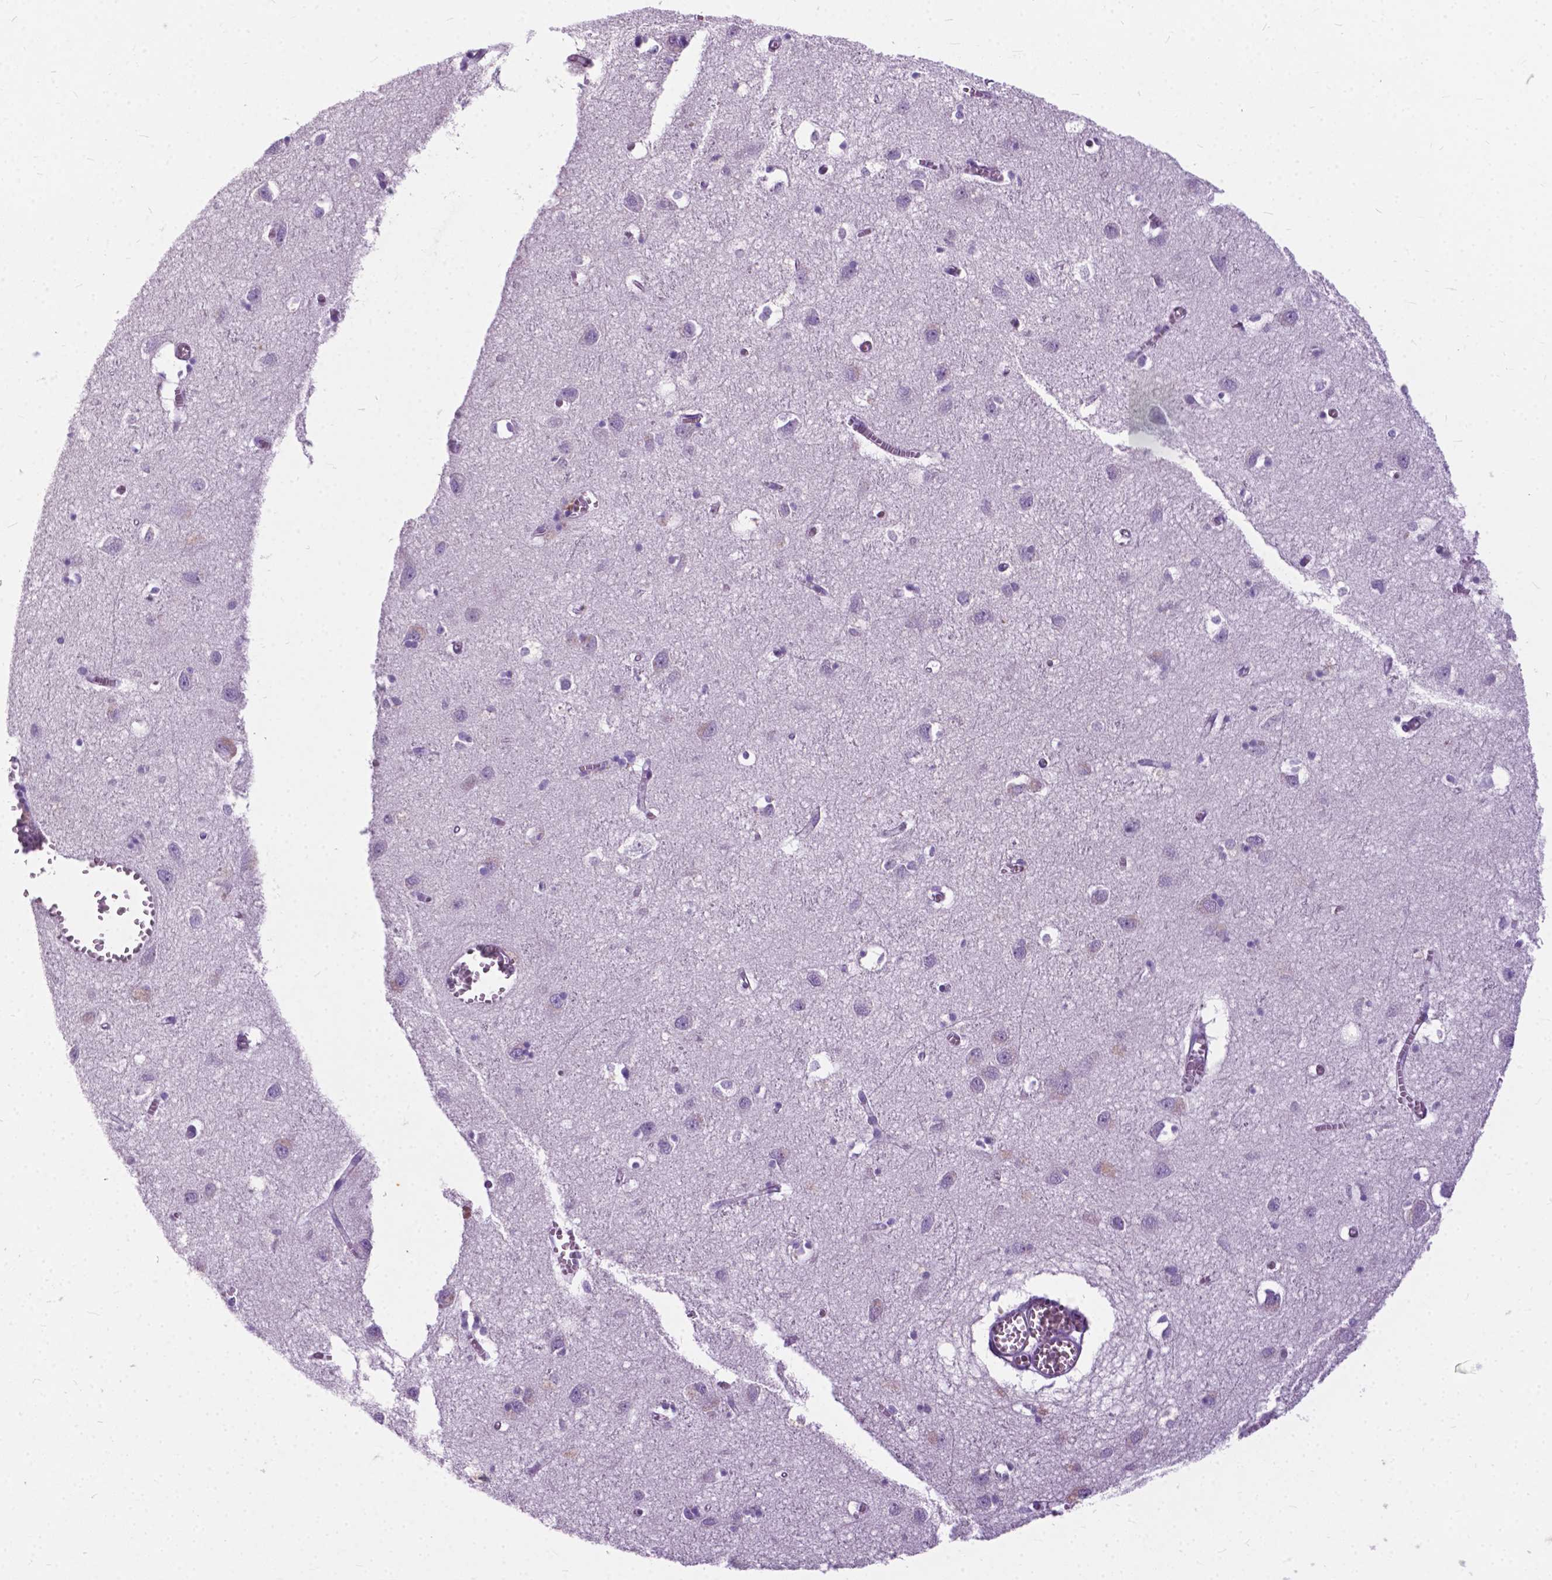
{"staining": {"intensity": "negative", "quantity": "none", "location": "none"}, "tissue": "cerebral cortex", "cell_type": "Endothelial cells", "image_type": "normal", "snomed": [{"axis": "morphology", "description": "Normal tissue, NOS"}, {"axis": "topography", "description": "Cerebral cortex"}], "caption": "Immunohistochemical staining of normal human cerebral cortex exhibits no significant staining in endothelial cells.", "gene": "BSND", "patient": {"sex": "male", "age": 70}}